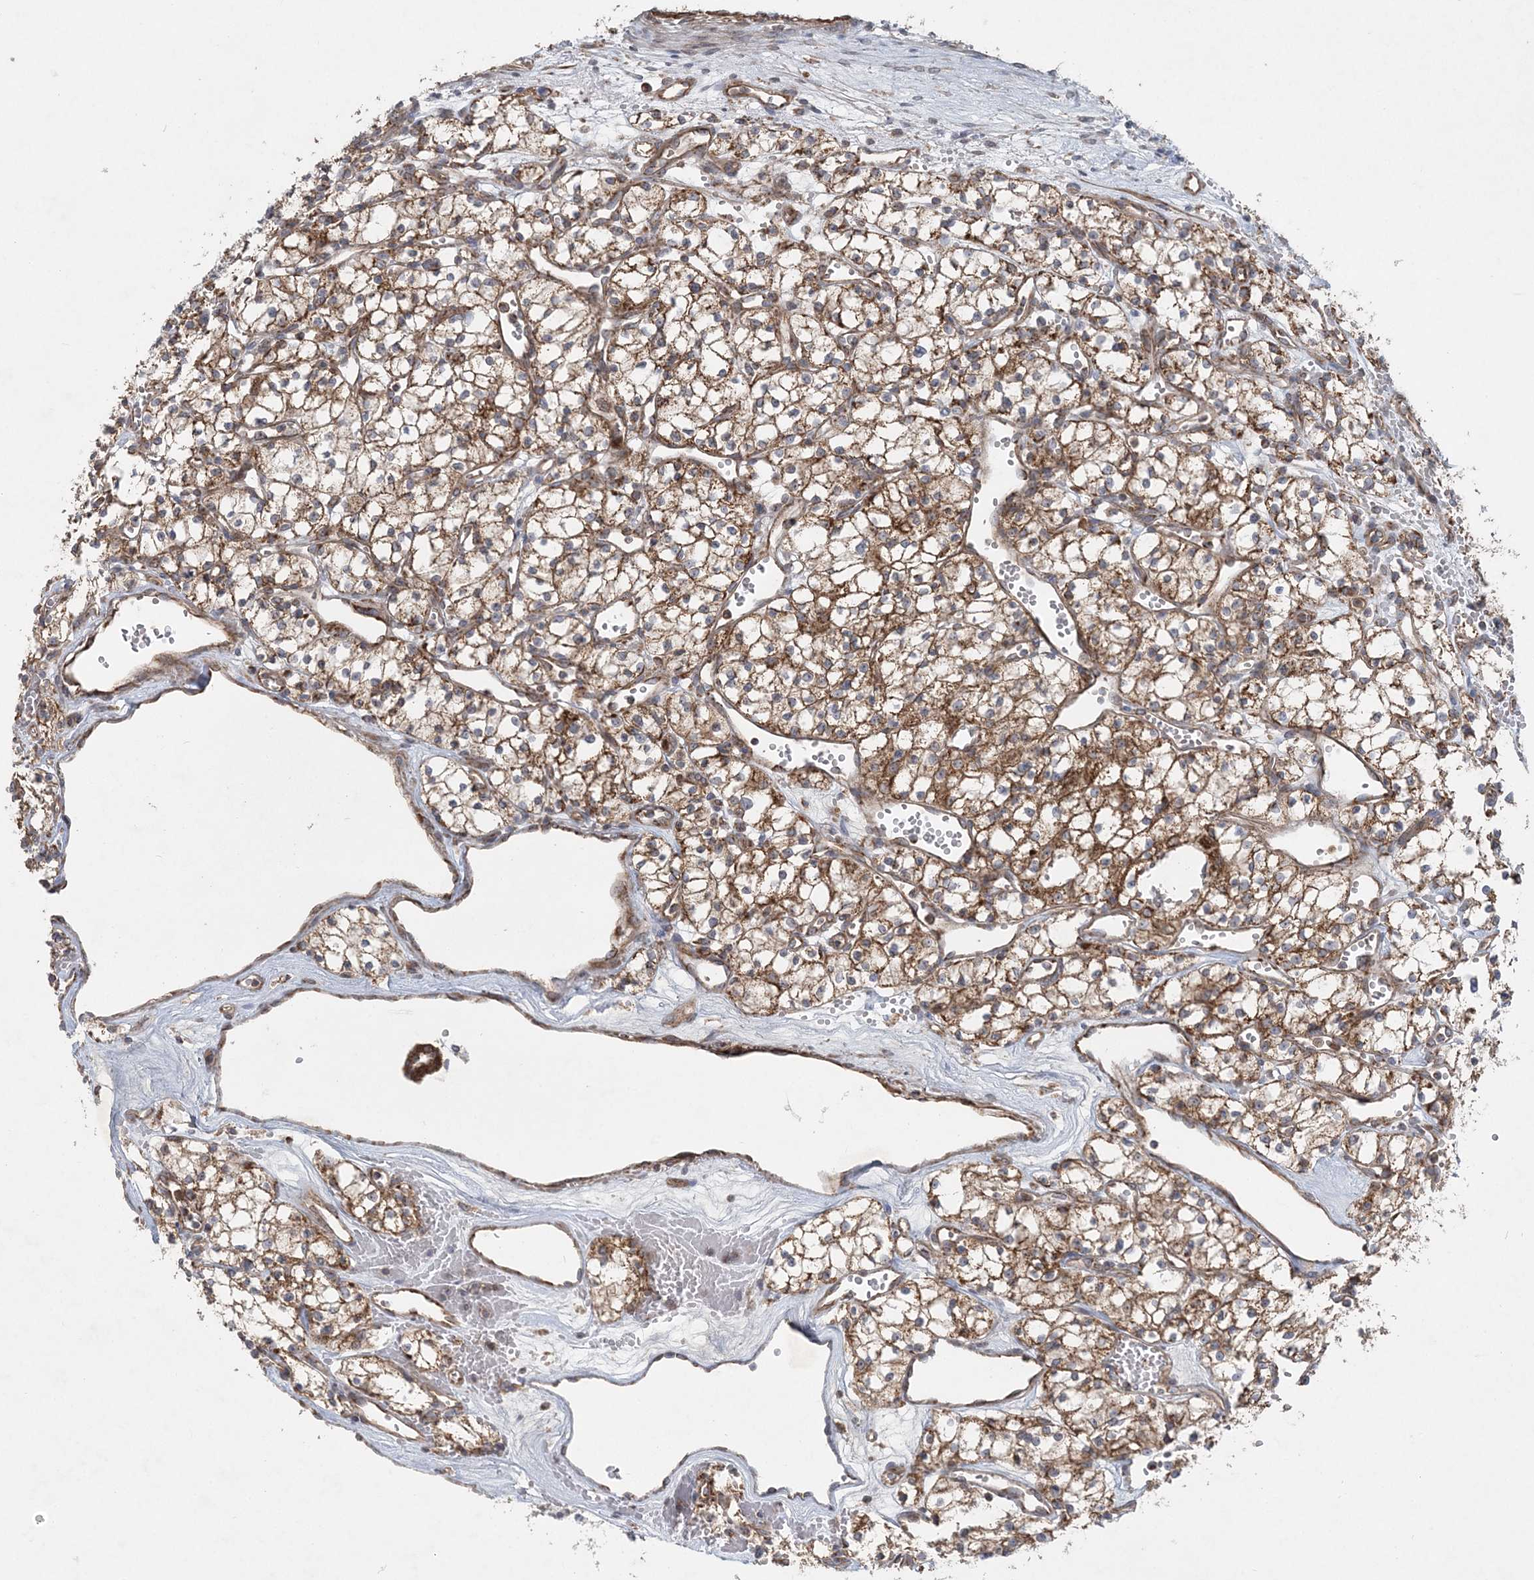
{"staining": {"intensity": "moderate", "quantity": ">75%", "location": "cytoplasmic/membranous"}, "tissue": "renal cancer", "cell_type": "Tumor cells", "image_type": "cancer", "snomed": [{"axis": "morphology", "description": "Adenocarcinoma, NOS"}, {"axis": "topography", "description": "Kidney"}], "caption": "An image of renal cancer (adenocarcinoma) stained for a protein exhibits moderate cytoplasmic/membranous brown staining in tumor cells.", "gene": "LRPPRC", "patient": {"sex": "male", "age": 59}}